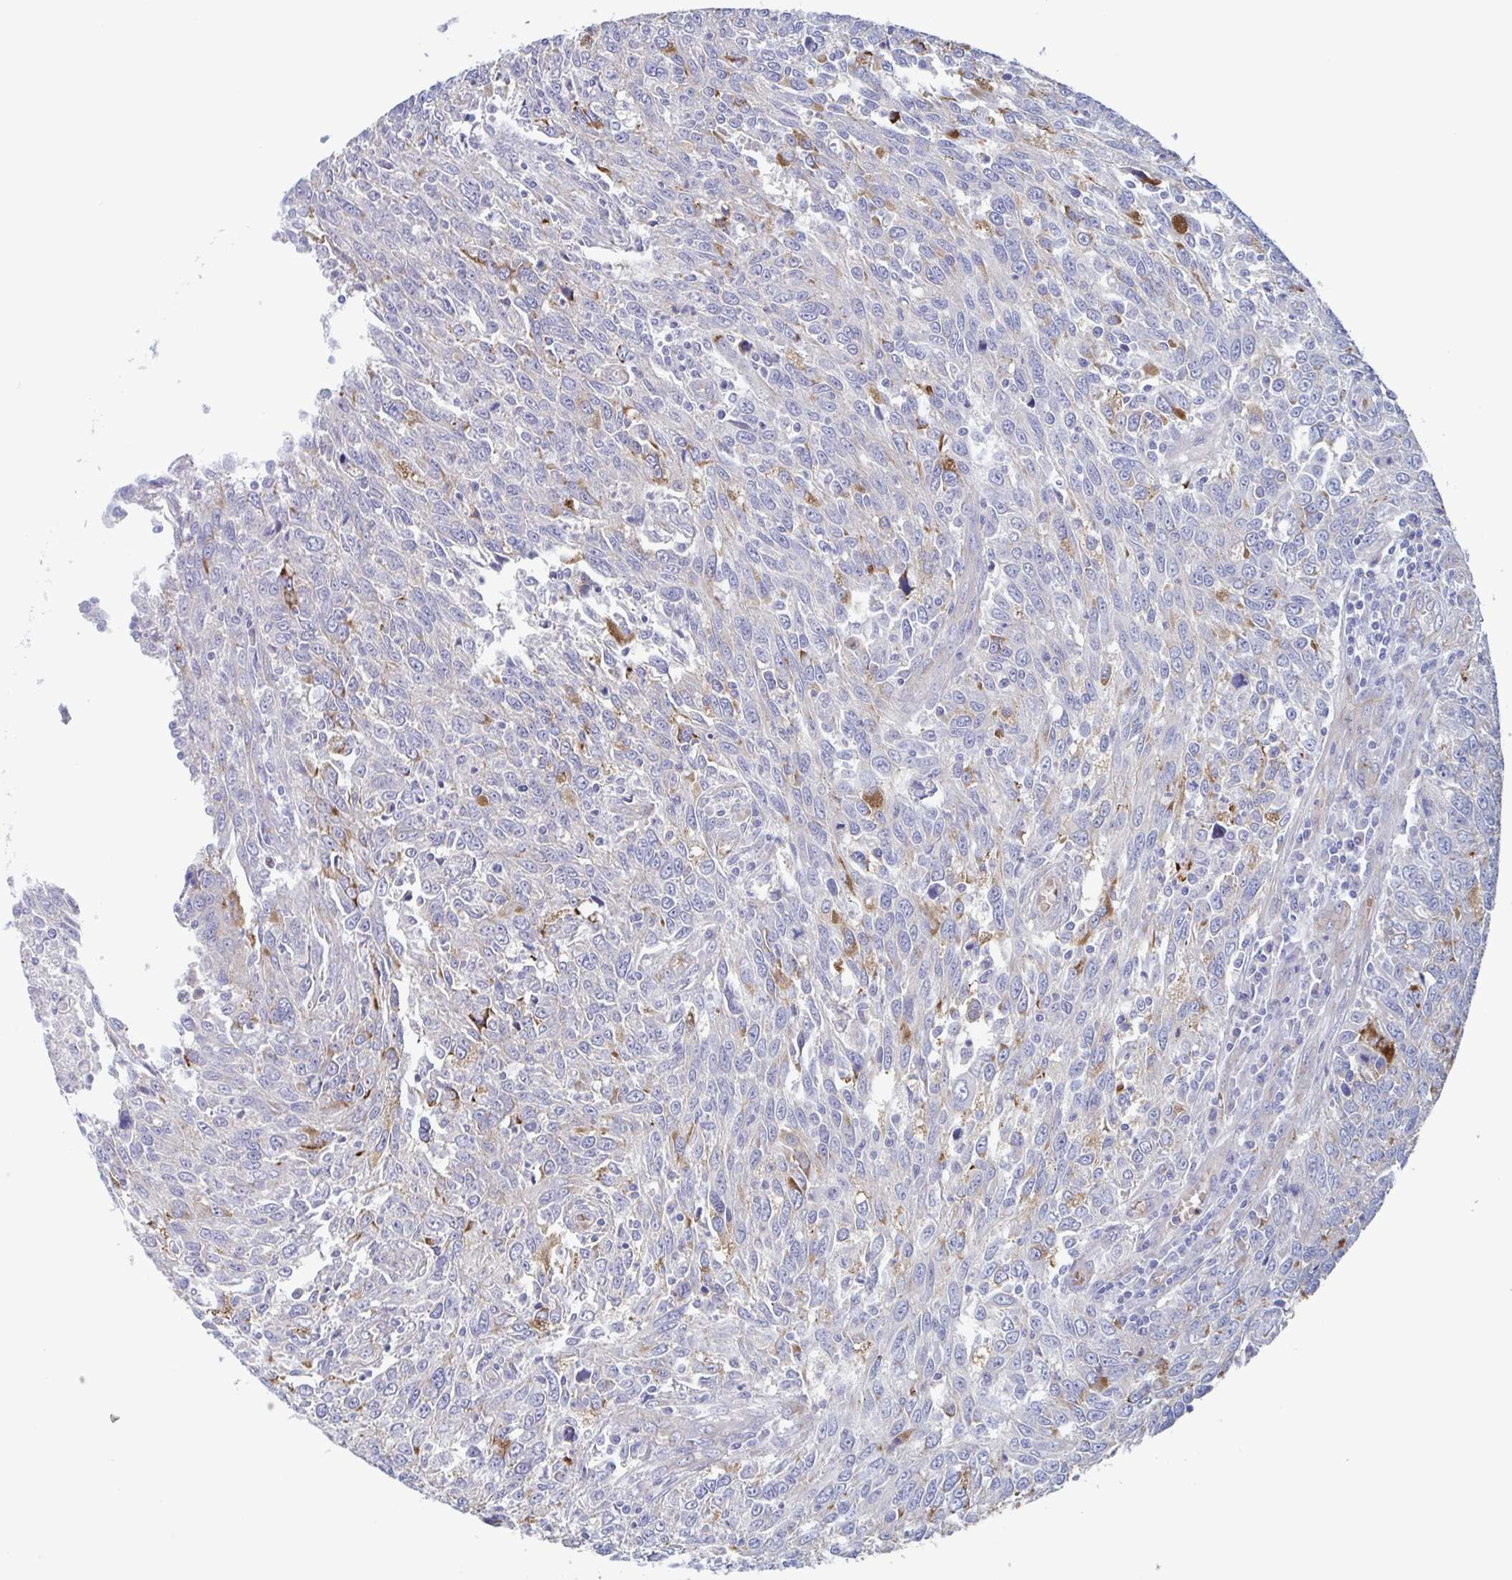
{"staining": {"intensity": "moderate", "quantity": "<25%", "location": "cytoplasmic/membranous"}, "tissue": "breast cancer", "cell_type": "Tumor cells", "image_type": "cancer", "snomed": [{"axis": "morphology", "description": "Duct carcinoma"}, {"axis": "topography", "description": "Breast"}], "caption": "A brown stain highlights moderate cytoplasmic/membranous positivity of a protein in human intraductal carcinoma (breast) tumor cells.", "gene": "ST14", "patient": {"sex": "female", "age": 50}}